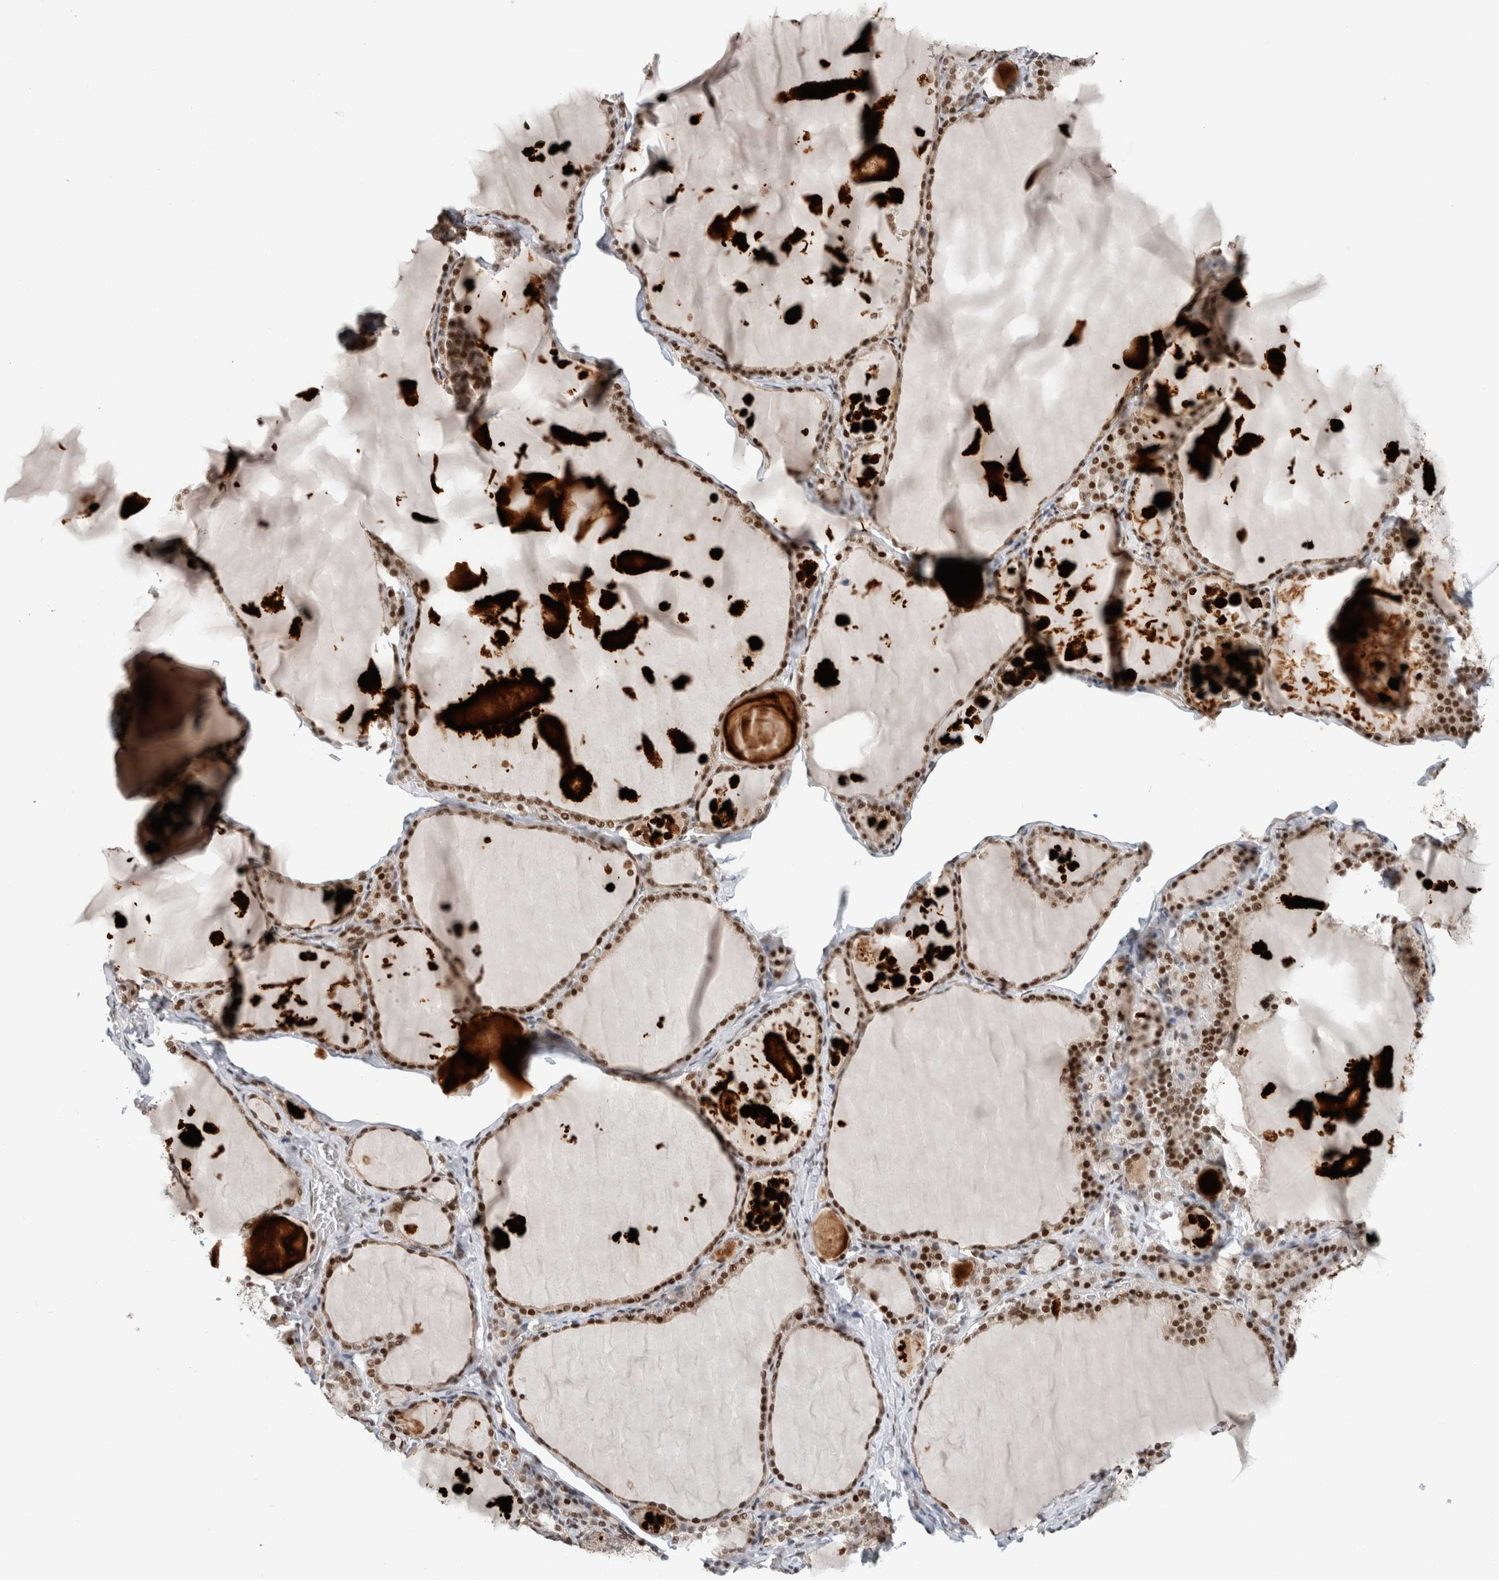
{"staining": {"intensity": "moderate", "quantity": ">75%", "location": "nuclear"}, "tissue": "thyroid gland", "cell_type": "Glandular cells", "image_type": "normal", "snomed": [{"axis": "morphology", "description": "Normal tissue, NOS"}, {"axis": "topography", "description": "Thyroid gland"}], "caption": "Immunohistochemistry (DAB) staining of unremarkable thyroid gland reveals moderate nuclear protein expression in about >75% of glandular cells. The staining is performed using DAB (3,3'-diaminobenzidine) brown chromogen to label protein expression. The nuclei are counter-stained blue using hematoxylin.", "gene": "HNRNPR", "patient": {"sex": "male", "age": 56}}